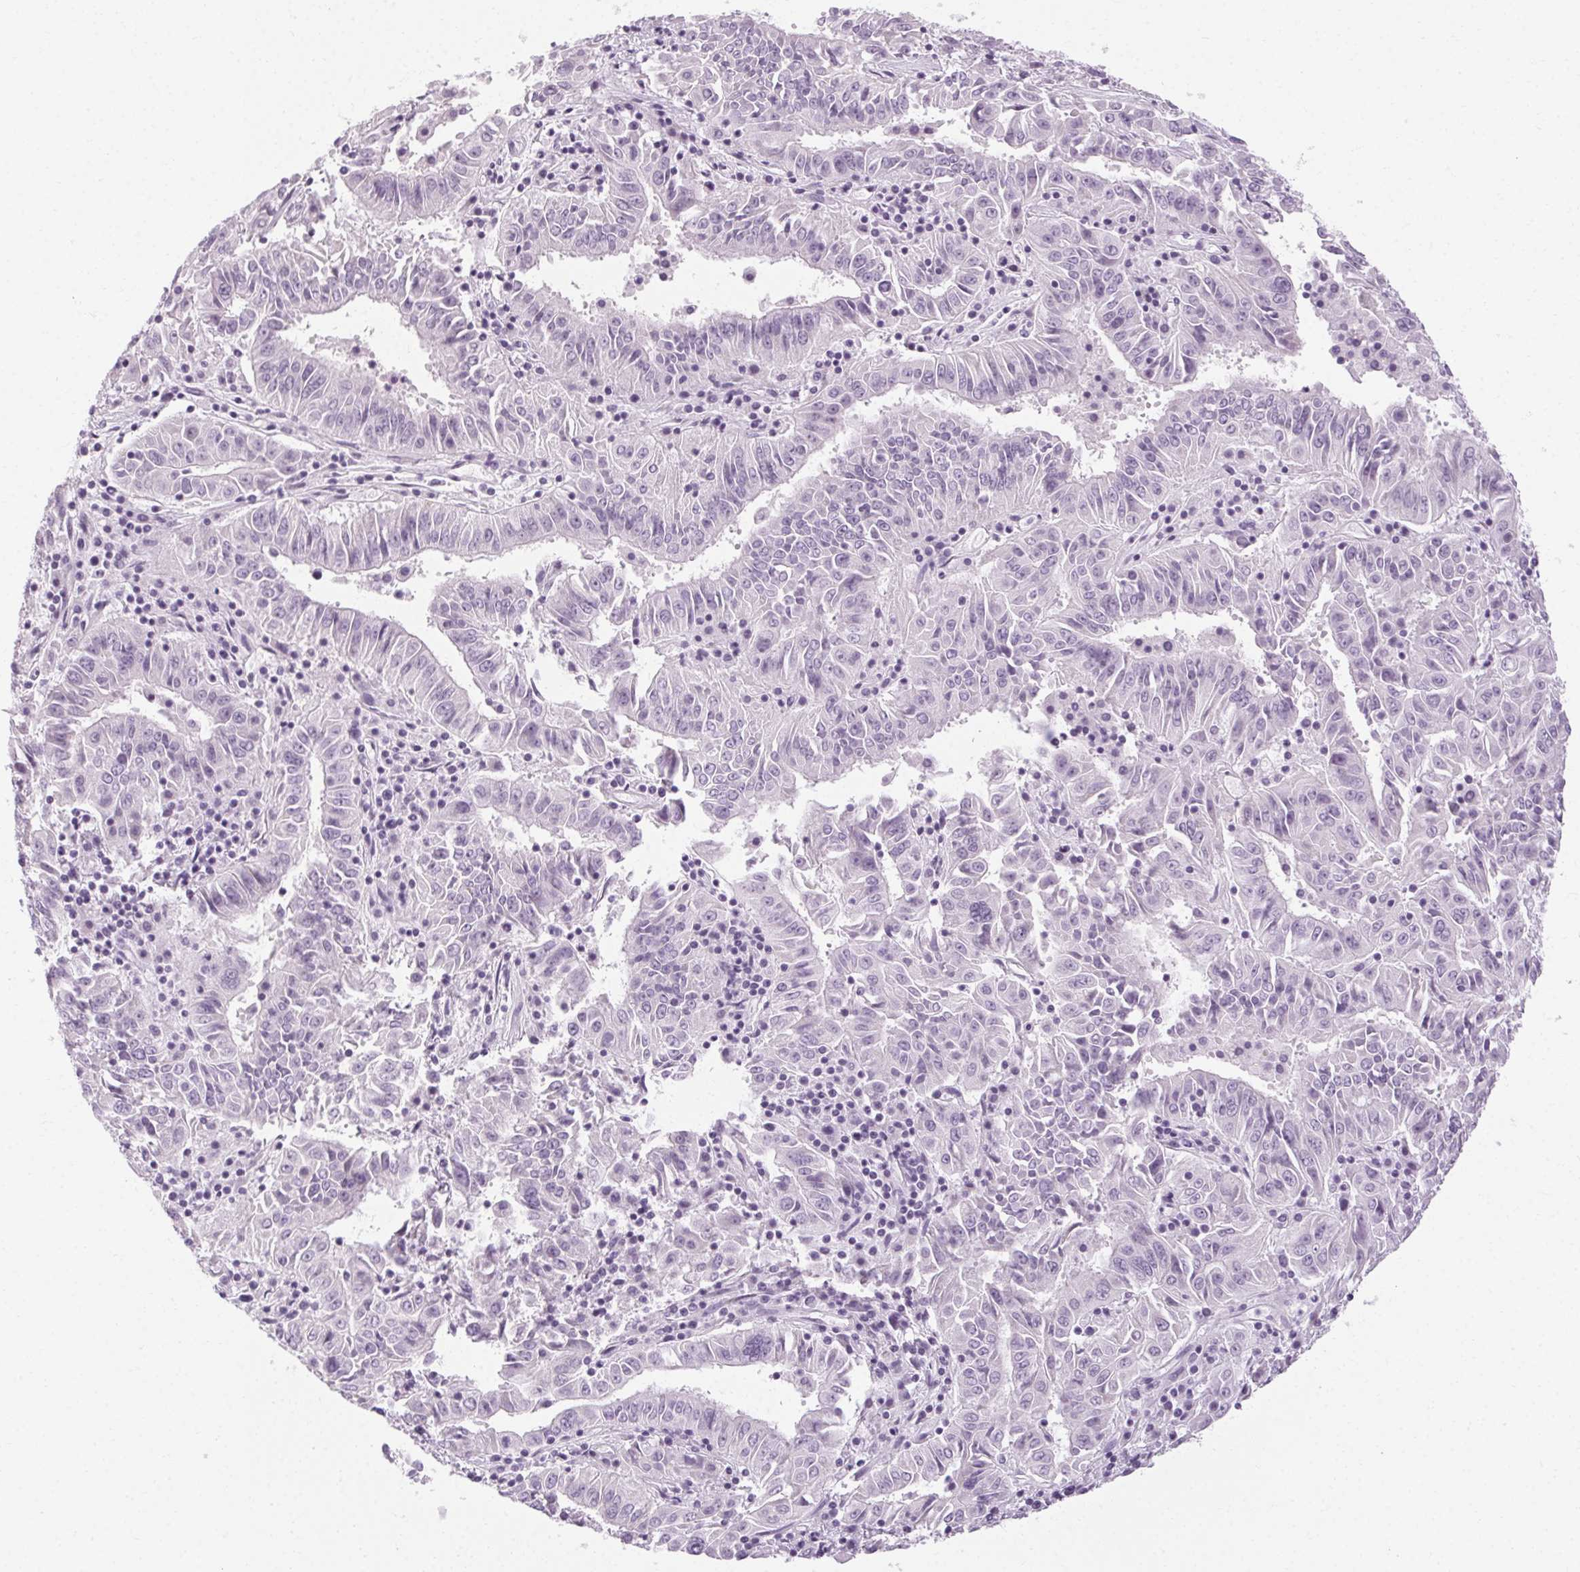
{"staining": {"intensity": "negative", "quantity": "none", "location": "none"}, "tissue": "pancreatic cancer", "cell_type": "Tumor cells", "image_type": "cancer", "snomed": [{"axis": "morphology", "description": "Adenocarcinoma, NOS"}, {"axis": "topography", "description": "Pancreas"}], "caption": "There is no significant expression in tumor cells of adenocarcinoma (pancreatic). The staining was performed using DAB (3,3'-diaminobenzidine) to visualize the protein expression in brown, while the nuclei were stained in blue with hematoxylin (Magnification: 20x).", "gene": "POMC", "patient": {"sex": "male", "age": 63}}